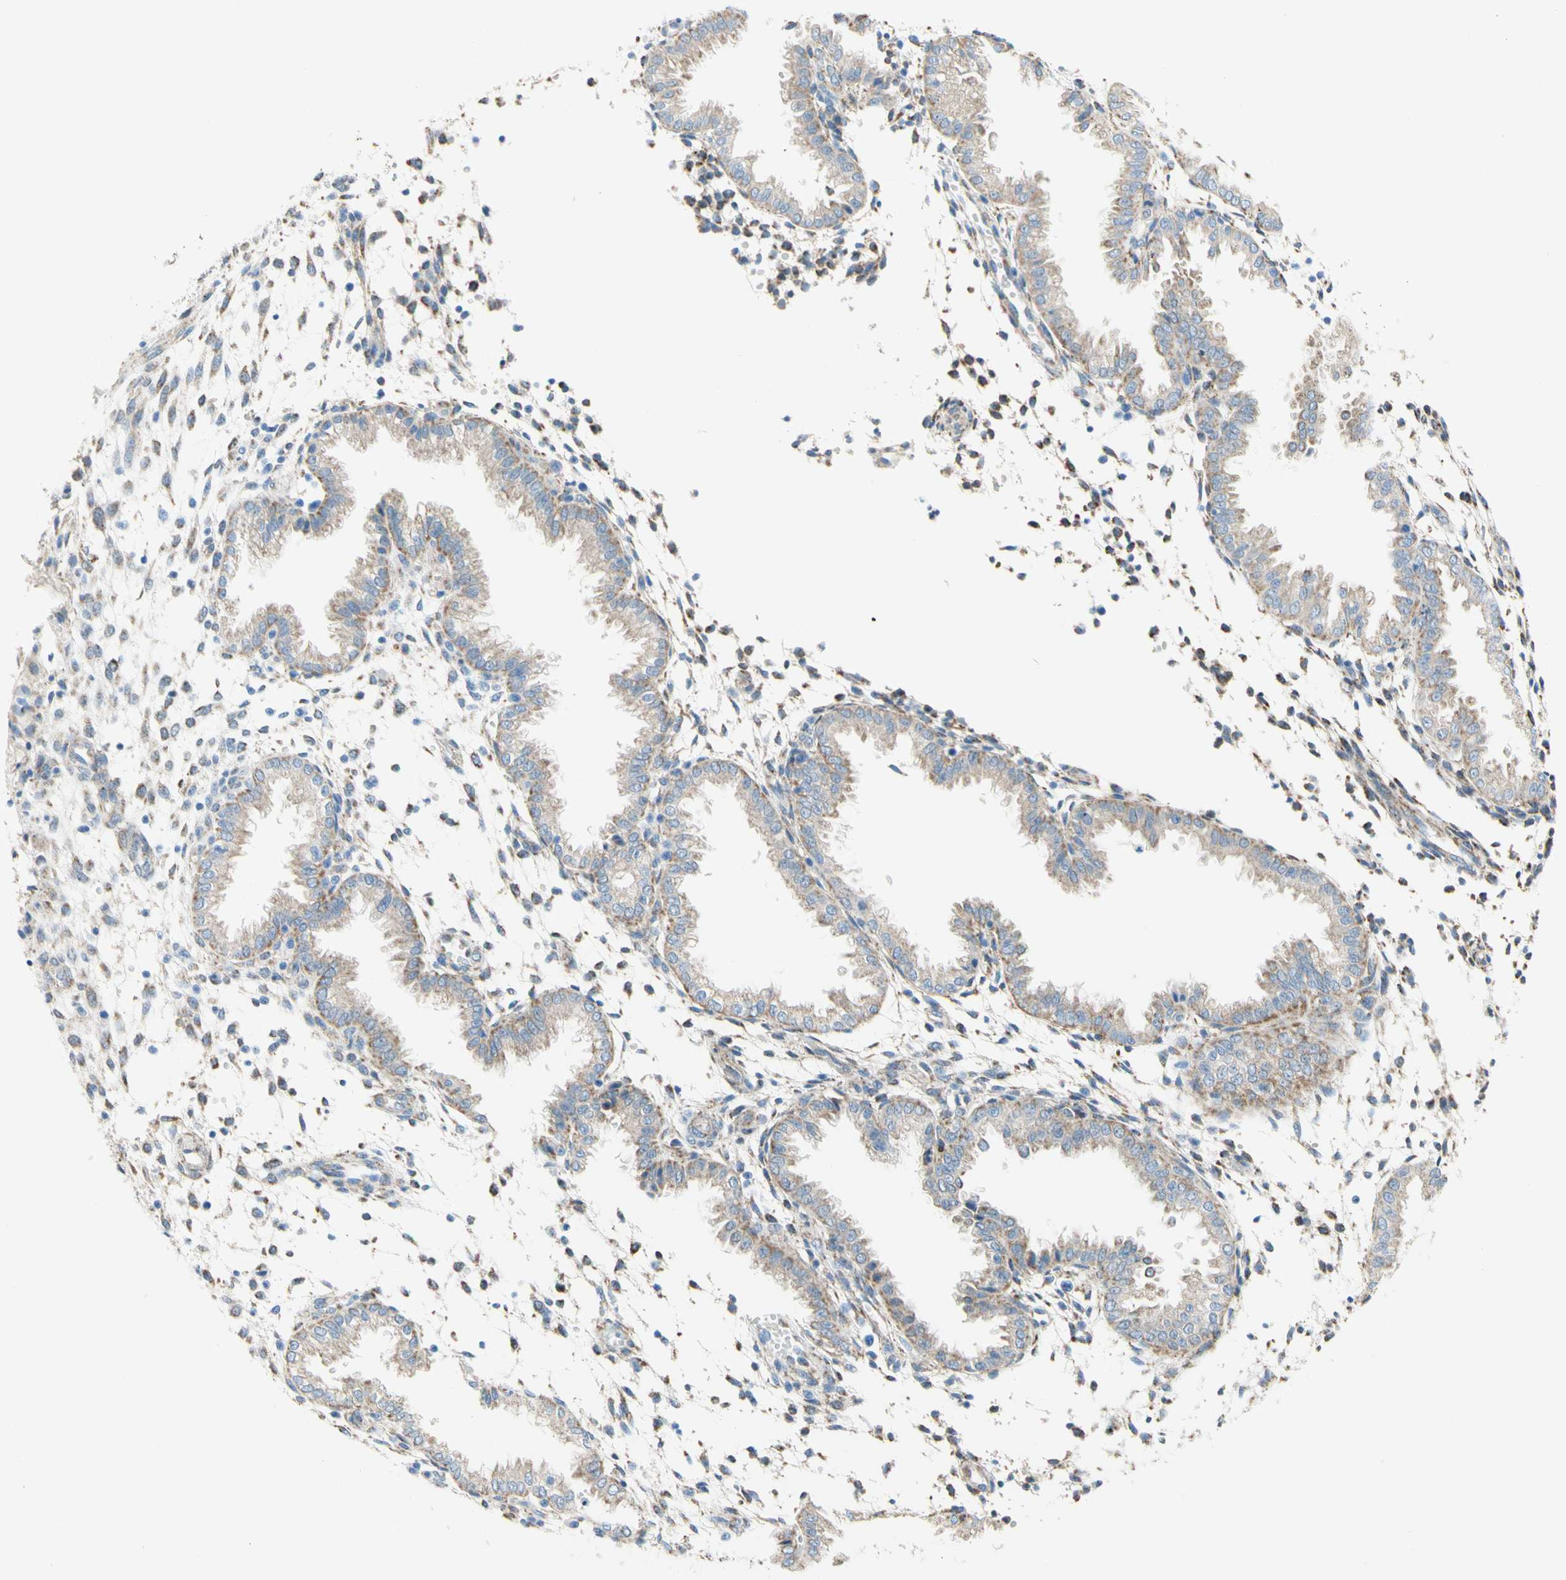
{"staining": {"intensity": "negative", "quantity": "none", "location": "none"}, "tissue": "endometrium", "cell_type": "Cells in endometrial stroma", "image_type": "normal", "snomed": [{"axis": "morphology", "description": "Normal tissue, NOS"}, {"axis": "topography", "description": "Endometrium"}], "caption": "IHC histopathology image of benign endometrium stained for a protein (brown), which reveals no expression in cells in endometrial stroma.", "gene": "URB2", "patient": {"sex": "female", "age": 33}}